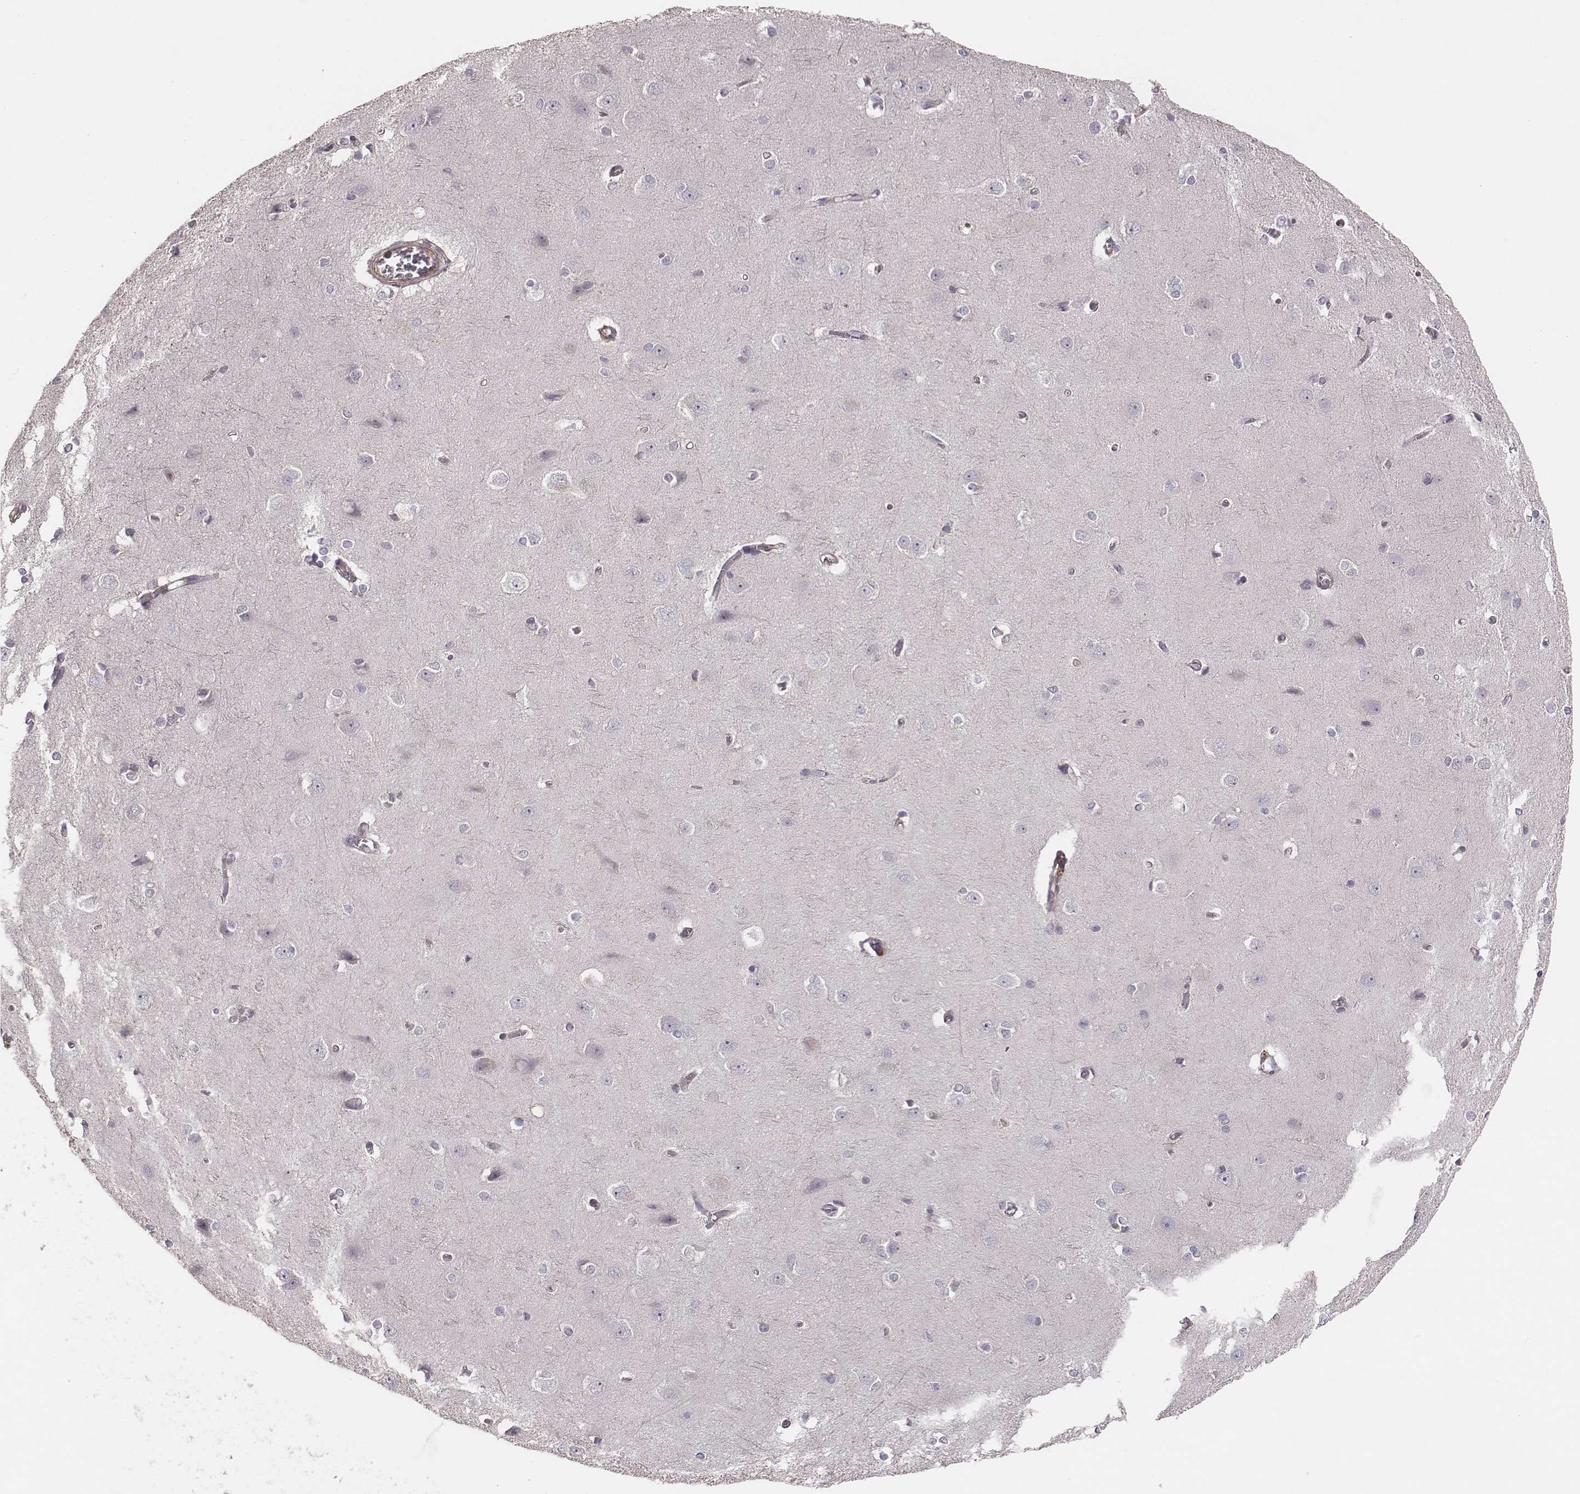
{"staining": {"intensity": "negative", "quantity": "none", "location": "none"}, "tissue": "cerebral cortex", "cell_type": "Endothelial cells", "image_type": "normal", "snomed": [{"axis": "morphology", "description": "Normal tissue, NOS"}, {"axis": "topography", "description": "Cerebral cortex"}], "caption": "DAB (3,3'-diaminobenzidine) immunohistochemical staining of normal human cerebral cortex demonstrates no significant positivity in endothelial cells.", "gene": "CAD", "patient": {"sex": "male", "age": 37}}